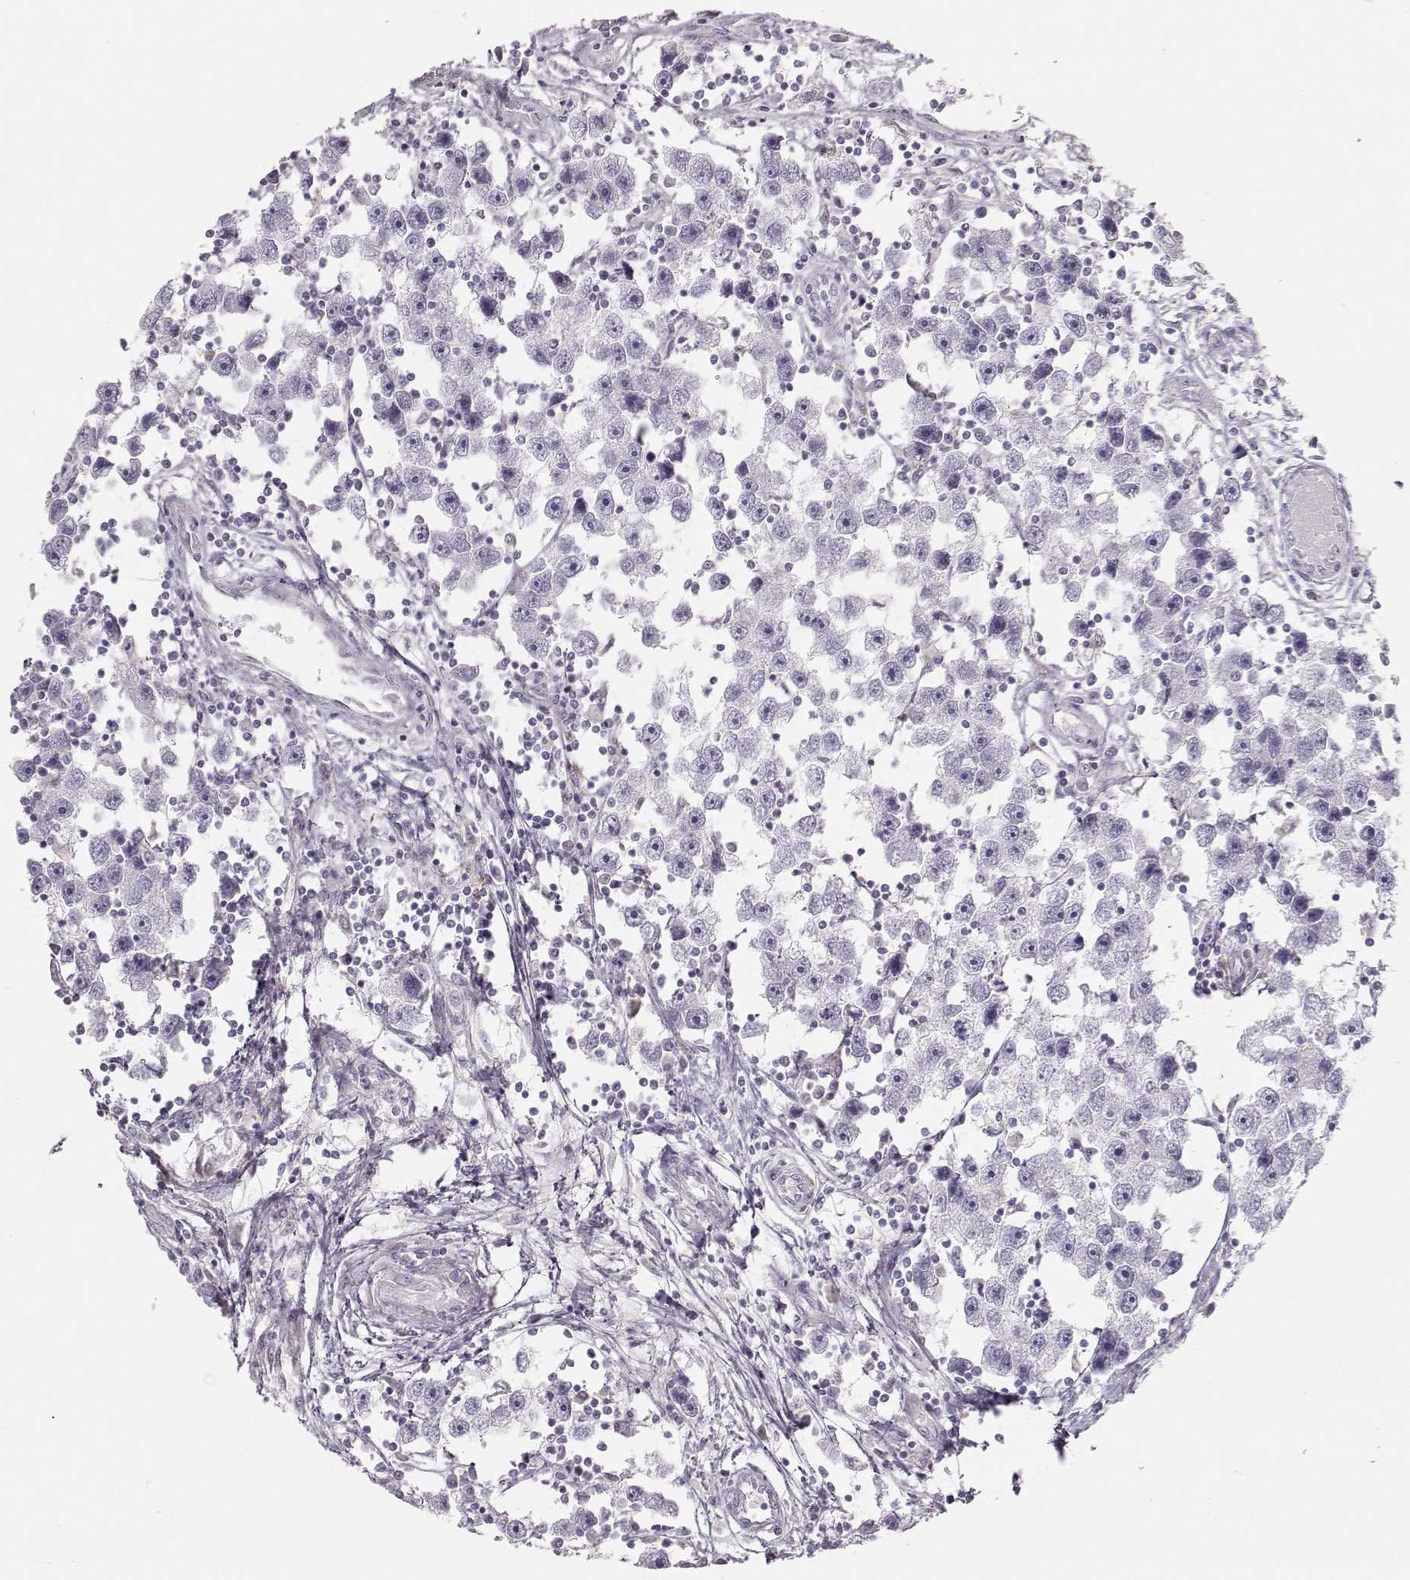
{"staining": {"intensity": "negative", "quantity": "none", "location": "none"}, "tissue": "testis cancer", "cell_type": "Tumor cells", "image_type": "cancer", "snomed": [{"axis": "morphology", "description": "Seminoma, NOS"}, {"axis": "topography", "description": "Testis"}], "caption": "This is a image of immunohistochemistry staining of testis seminoma, which shows no expression in tumor cells. (DAB immunohistochemistry visualized using brightfield microscopy, high magnification).", "gene": "RUNDC3A", "patient": {"sex": "male", "age": 30}}